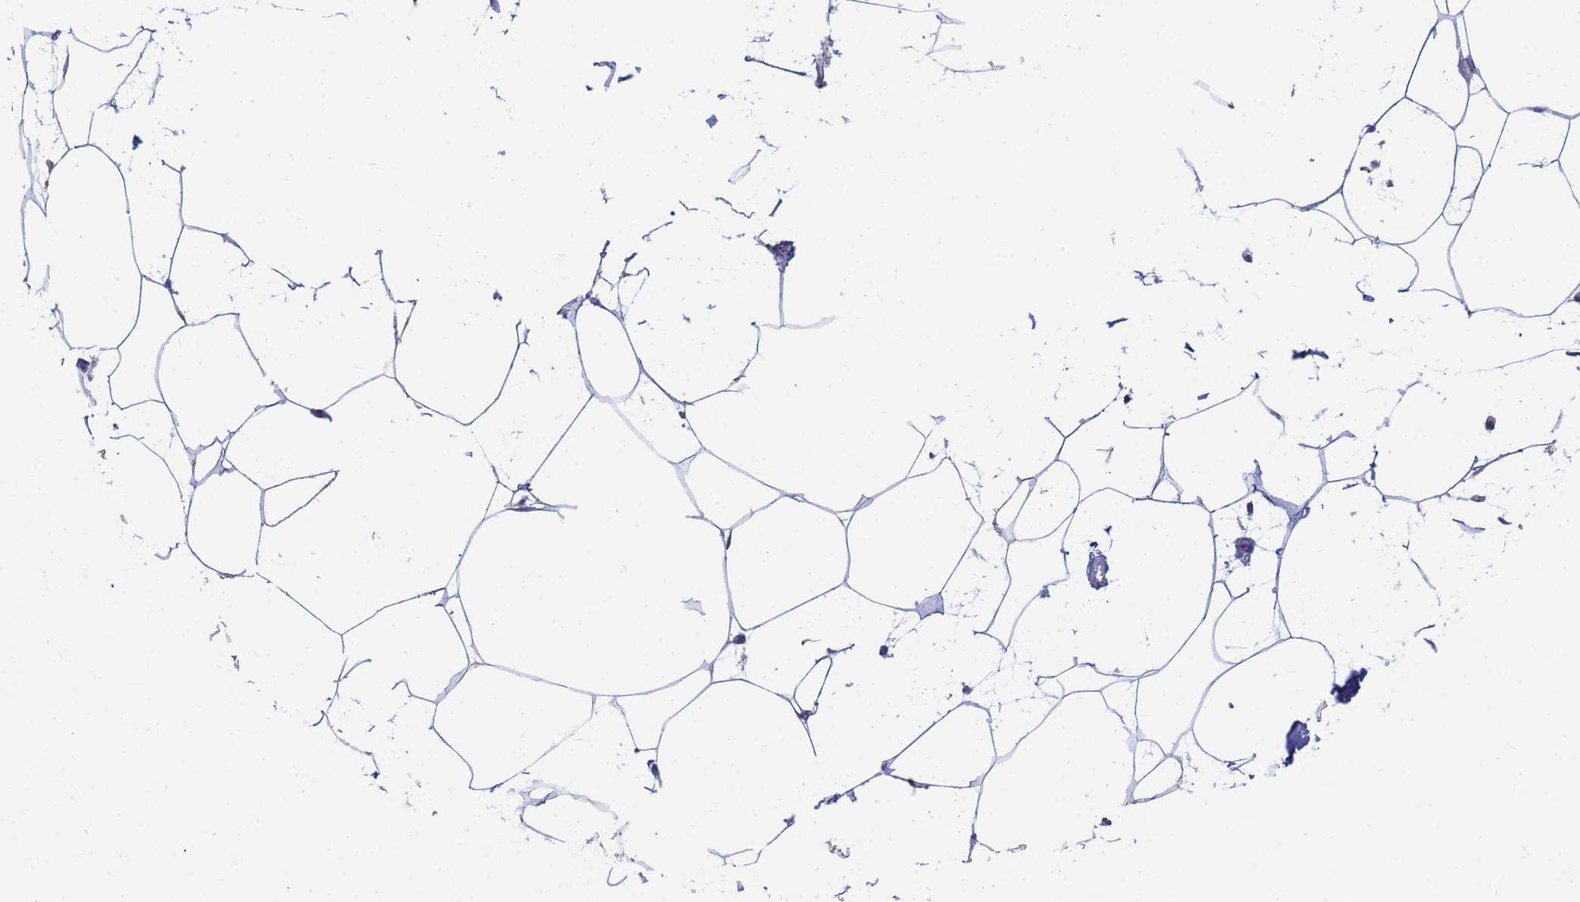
{"staining": {"intensity": "negative", "quantity": "none", "location": "none"}, "tissue": "adipose tissue", "cell_type": "Adipocytes", "image_type": "normal", "snomed": [{"axis": "morphology", "description": "Normal tissue, NOS"}, {"axis": "topography", "description": "Adipose tissue"}], "caption": "This photomicrograph is of unremarkable adipose tissue stained with immunohistochemistry (IHC) to label a protein in brown with the nuclei are counter-stained blue. There is no expression in adipocytes.", "gene": "UQCRHL", "patient": {"sex": "female", "age": 37}}